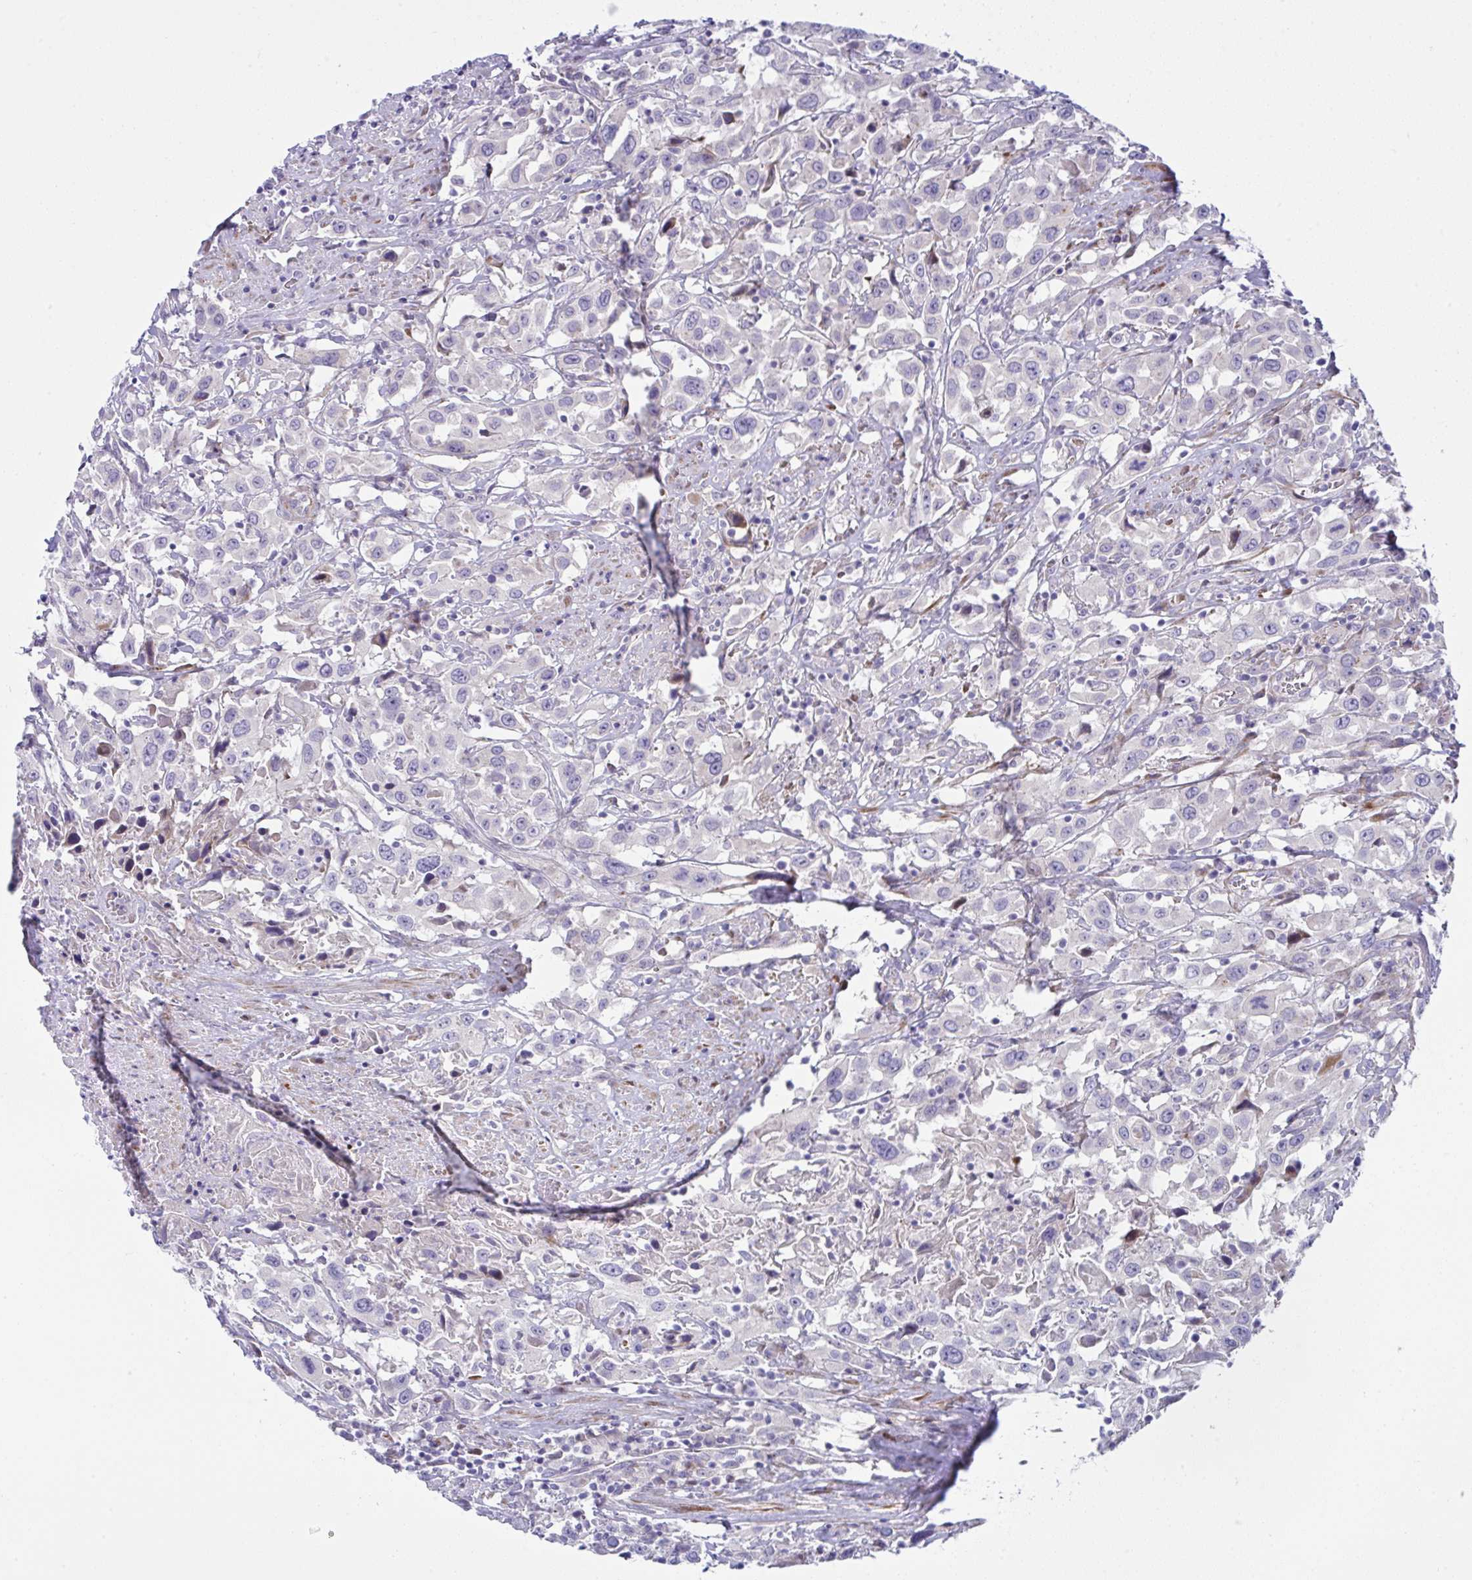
{"staining": {"intensity": "negative", "quantity": "none", "location": "none"}, "tissue": "urothelial cancer", "cell_type": "Tumor cells", "image_type": "cancer", "snomed": [{"axis": "morphology", "description": "Urothelial carcinoma, High grade"}, {"axis": "topography", "description": "Urinary bladder"}], "caption": "Protein analysis of urothelial cancer shows no significant positivity in tumor cells.", "gene": "ZNF713", "patient": {"sex": "male", "age": 61}}